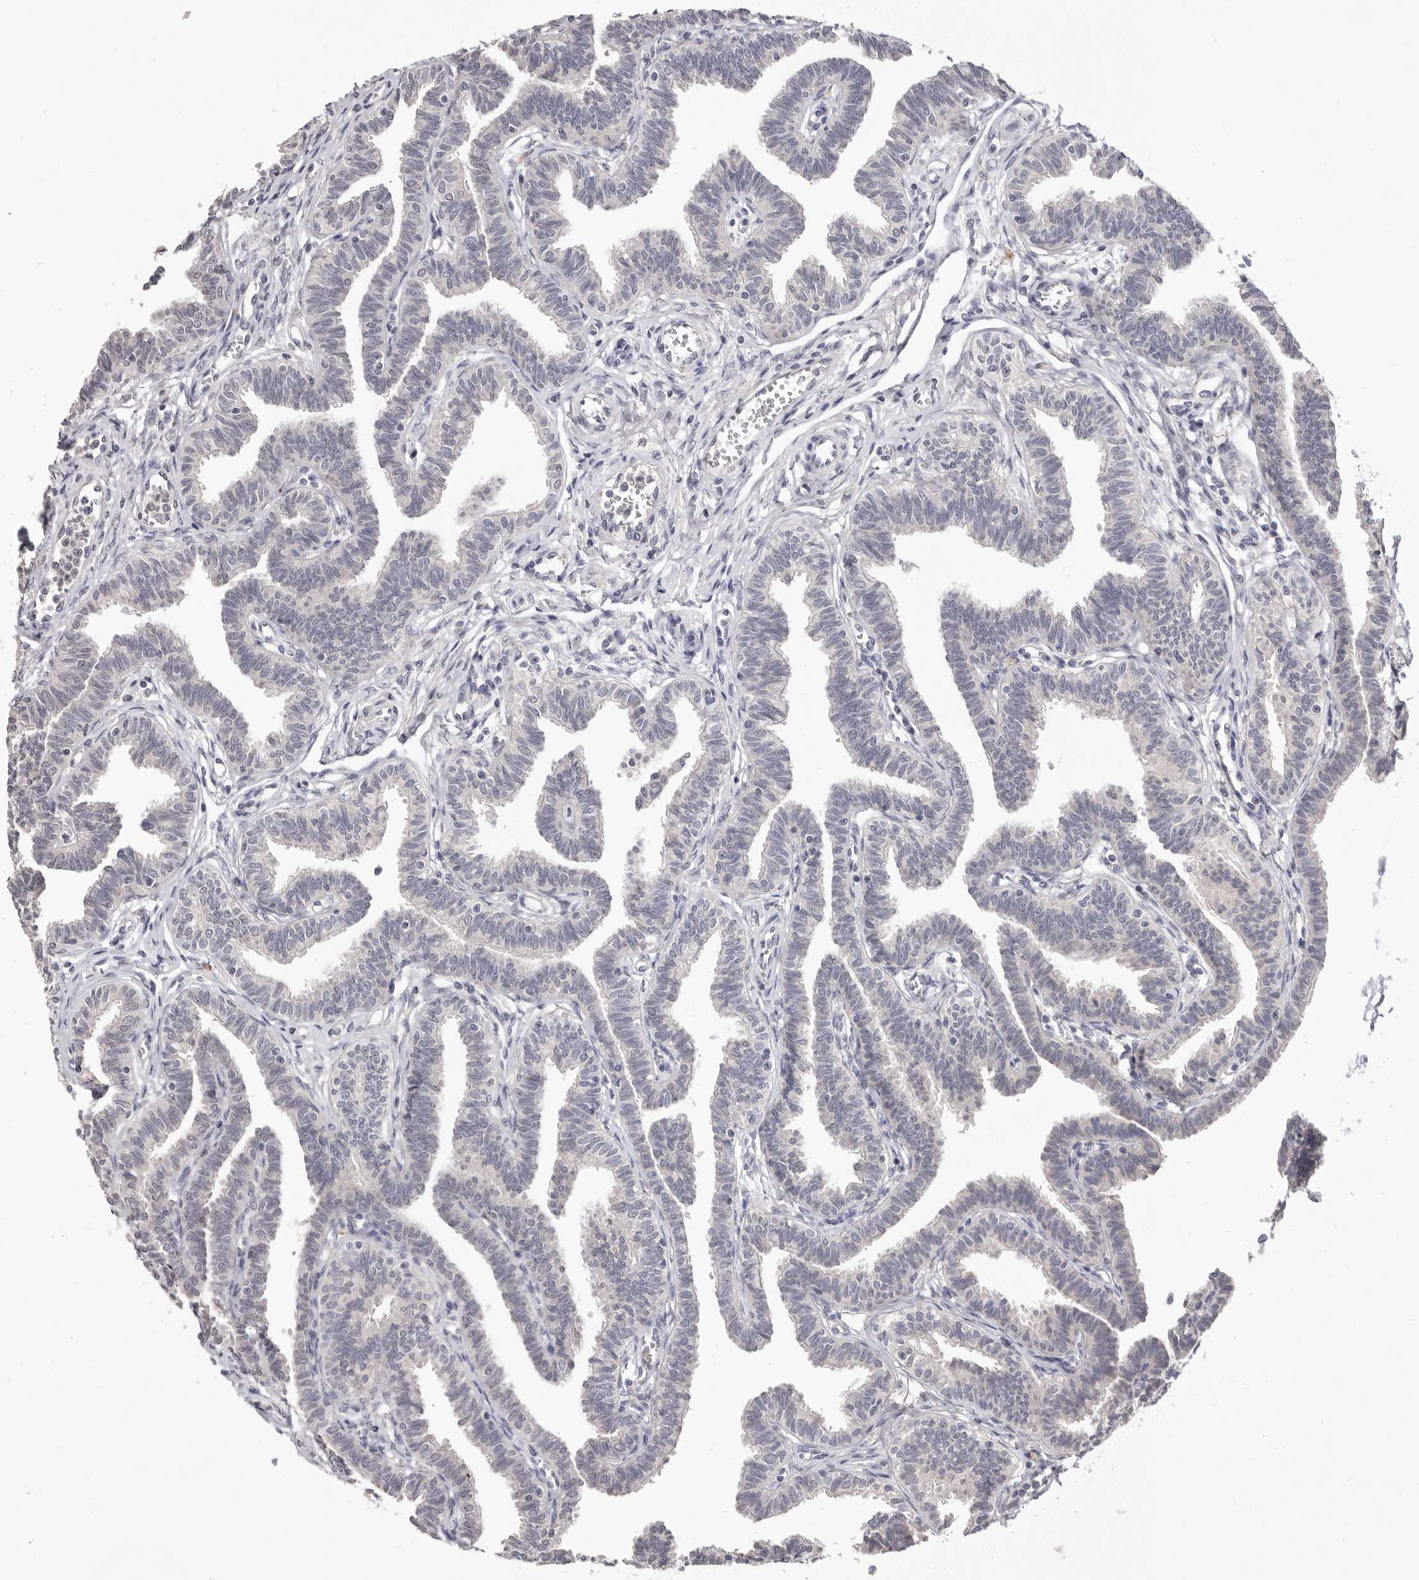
{"staining": {"intensity": "negative", "quantity": "none", "location": "none"}, "tissue": "fallopian tube", "cell_type": "Glandular cells", "image_type": "normal", "snomed": [{"axis": "morphology", "description": "Normal tissue, NOS"}, {"axis": "topography", "description": "Fallopian tube"}, {"axis": "topography", "description": "Ovary"}], "caption": "IHC image of unremarkable fallopian tube: human fallopian tube stained with DAB shows no significant protein staining in glandular cells. (DAB (3,3'-diaminobenzidine) immunohistochemistry (IHC) visualized using brightfield microscopy, high magnification).", "gene": "DOP1A", "patient": {"sex": "female", "age": 23}}